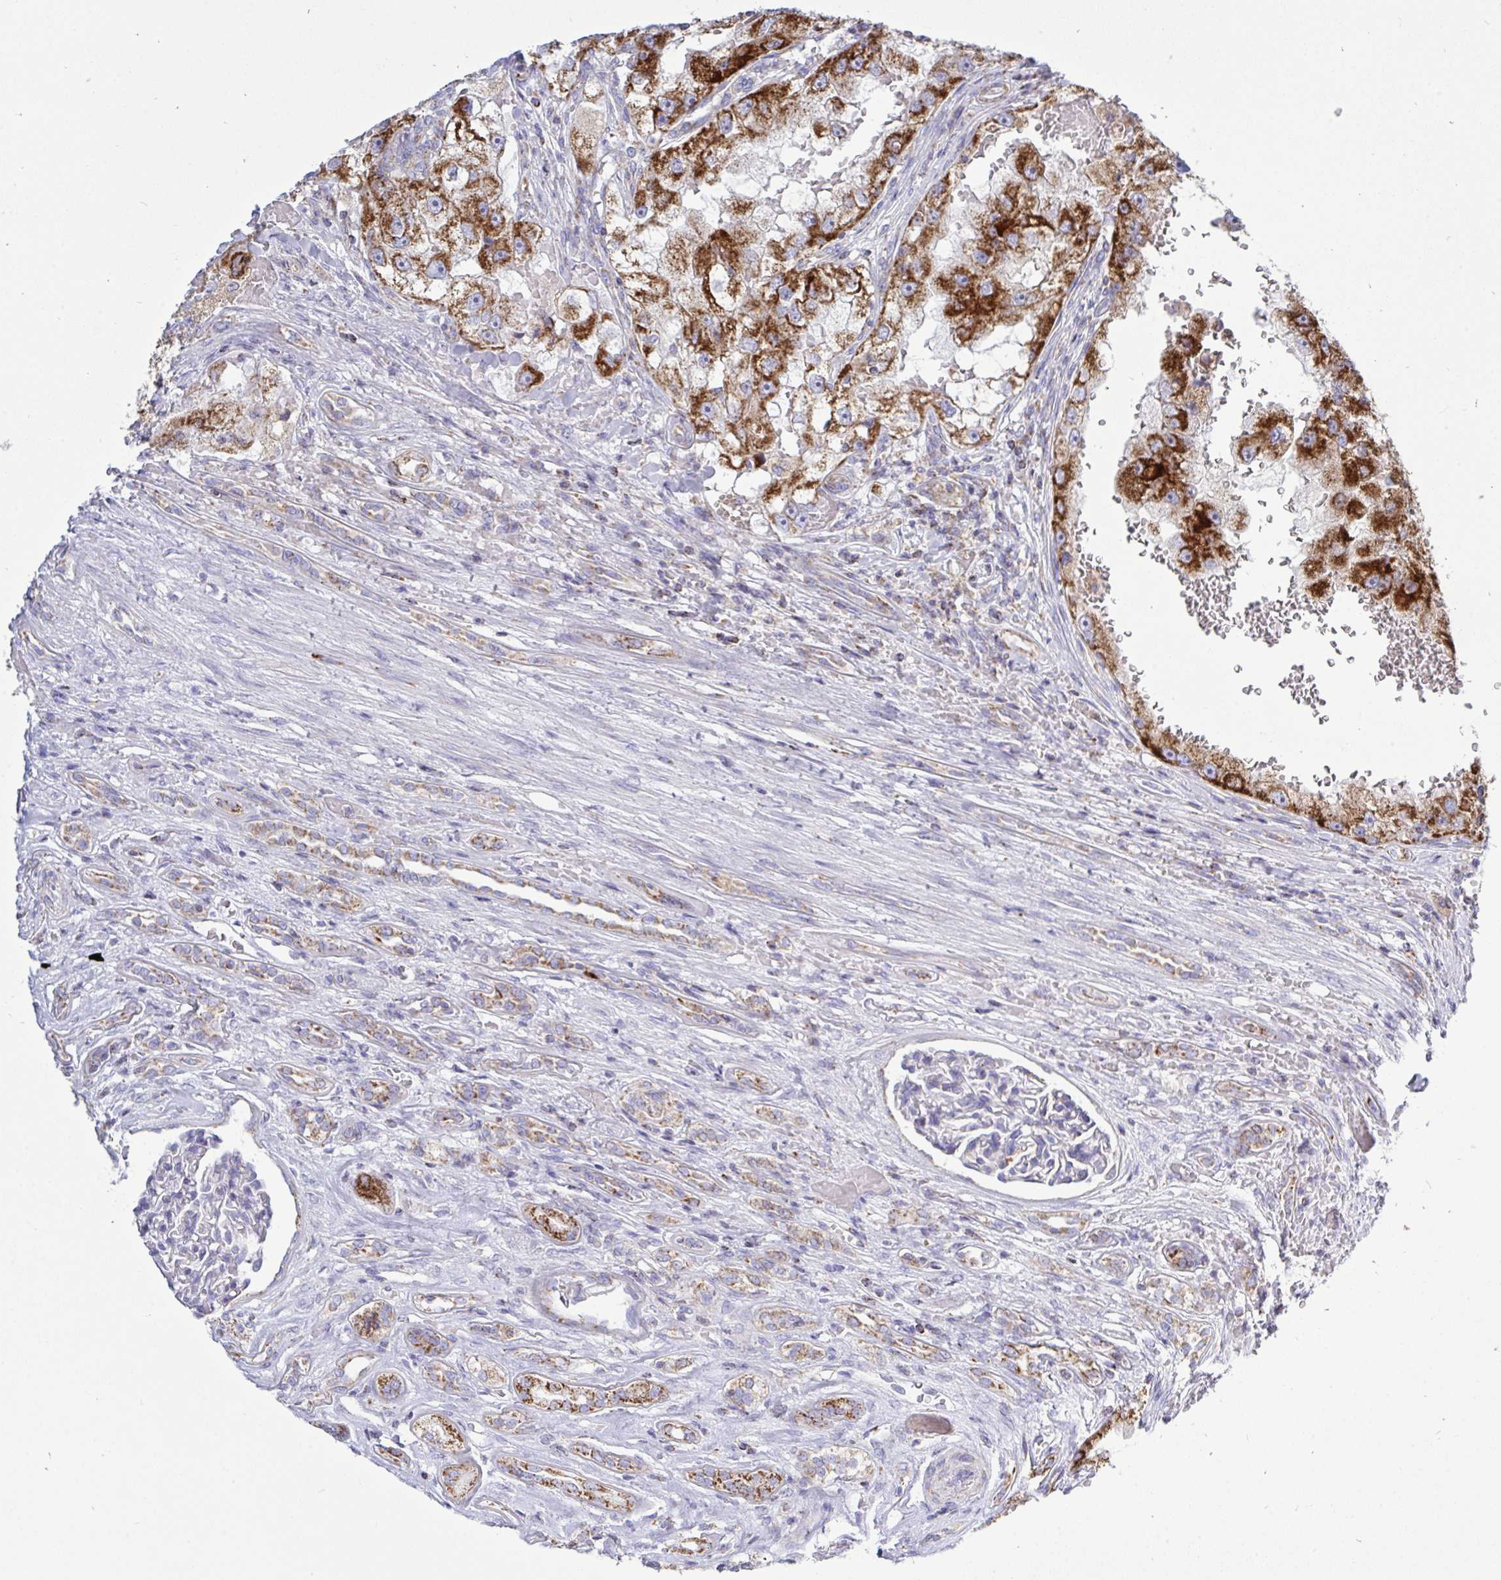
{"staining": {"intensity": "strong", "quantity": ">75%", "location": "cytoplasmic/membranous"}, "tissue": "renal cancer", "cell_type": "Tumor cells", "image_type": "cancer", "snomed": [{"axis": "morphology", "description": "Adenocarcinoma, NOS"}, {"axis": "topography", "description": "Kidney"}], "caption": "A brown stain labels strong cytoplasmic/membranous expression of a protein in human renal cancer tumor cells.", "gene": "HSPE1", "patient": {"sex": "male", "age": 63}}